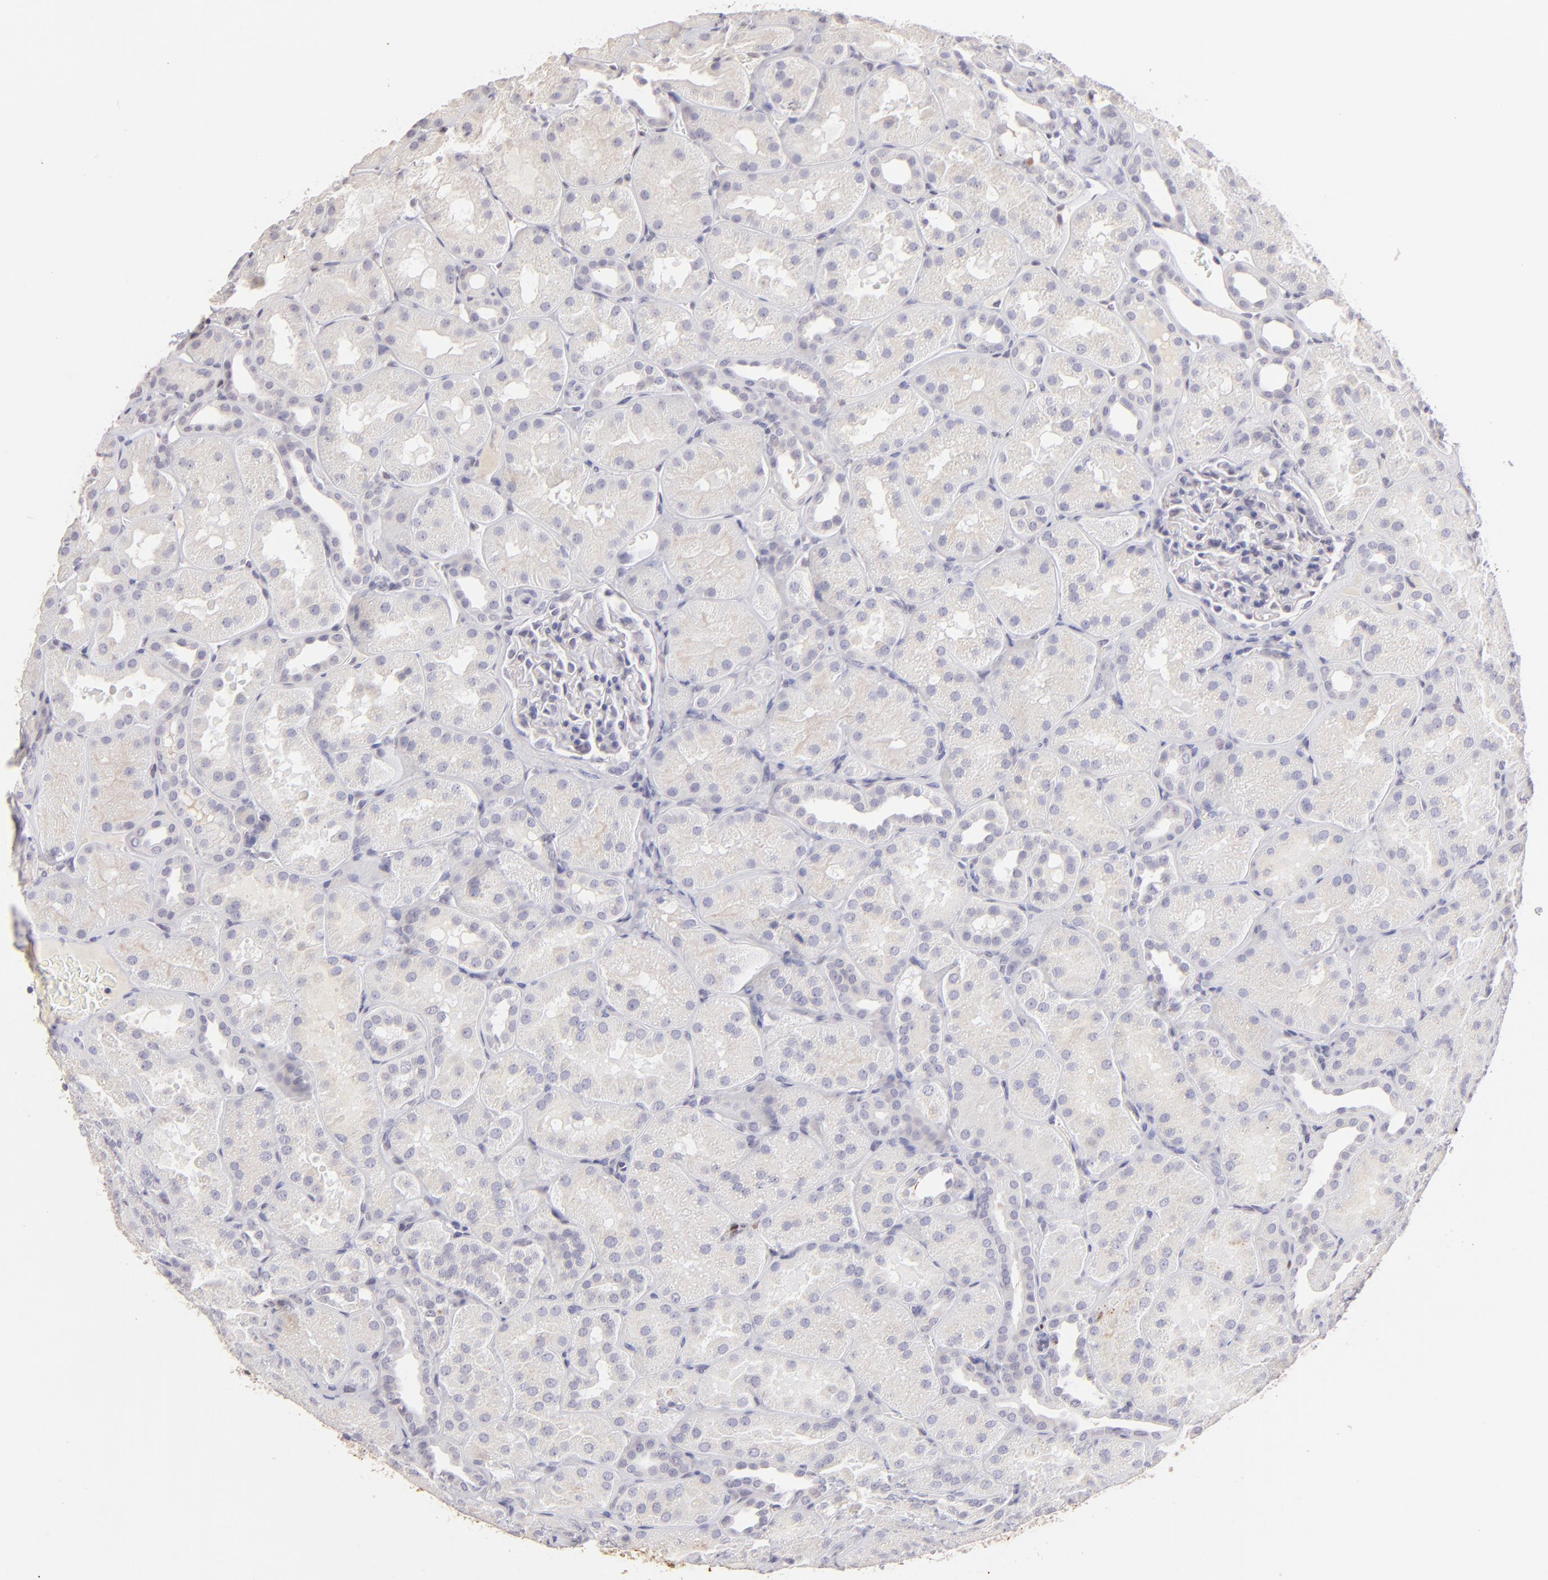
{"staining": {"intensity": "weak", "quantity": "25%-75%", "location": "cytoplasmic/membranous"}, "tissue": "kidney", "cell_type": "Cells in glomeruli", "image_type": "normal", "snomed": [{"axis": "morphology", "description": "Normal tissue, NOS"}, {"axis": "topography", "description": "Kidney"}], "caption": "Protein expression analysis of unremarkable human kidney reveals weak cytoplasmic/membranous expression in approximately 25%-75% of cells in glomeruli. Immunohistochemistry (ihc) stains the protein of interest in brown and the nuclei are stained blue.", "gene": "MAGEA1", "patient": {"sex": "male", "age": 28}}